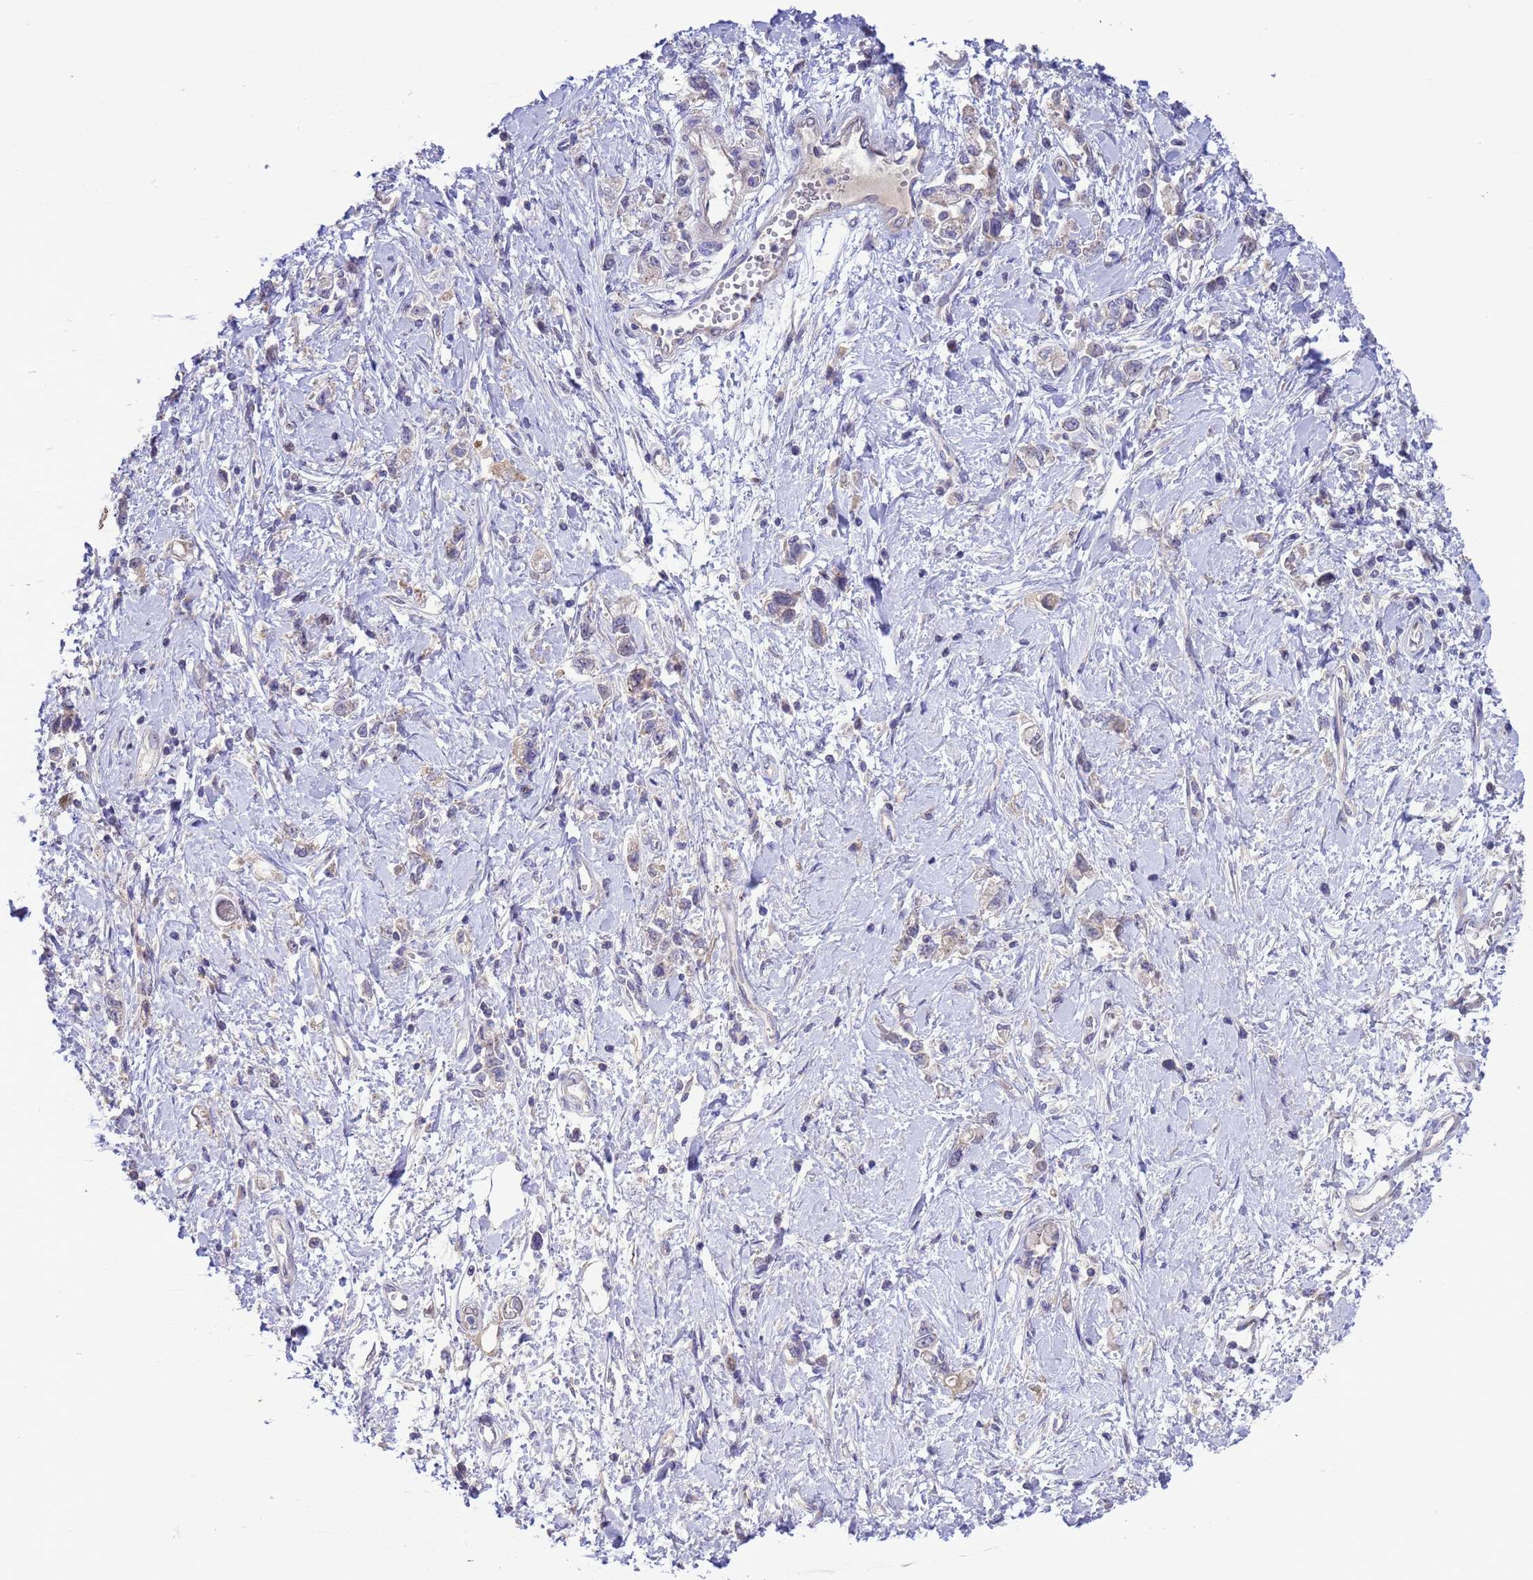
{"staining": {"intensity": "negative", "quantity": "none", "location": "none"}, "tissue": "stomach cancer", "cell_type": "Tumor cells", "image_type": "cancer", "snomed": [{"axis": "morphology", "description": "Adenocarcinoma, NOS"}, {"axis": "topography", "description": "Stomach"}], "caption": "This is a photomicrograph of immunohistochemistry staining of adenocarcinoma (stomach), which shows no expression in tumor cells.", "gene": "GJA10", "patient": {"sex": "female", "age": 76}}